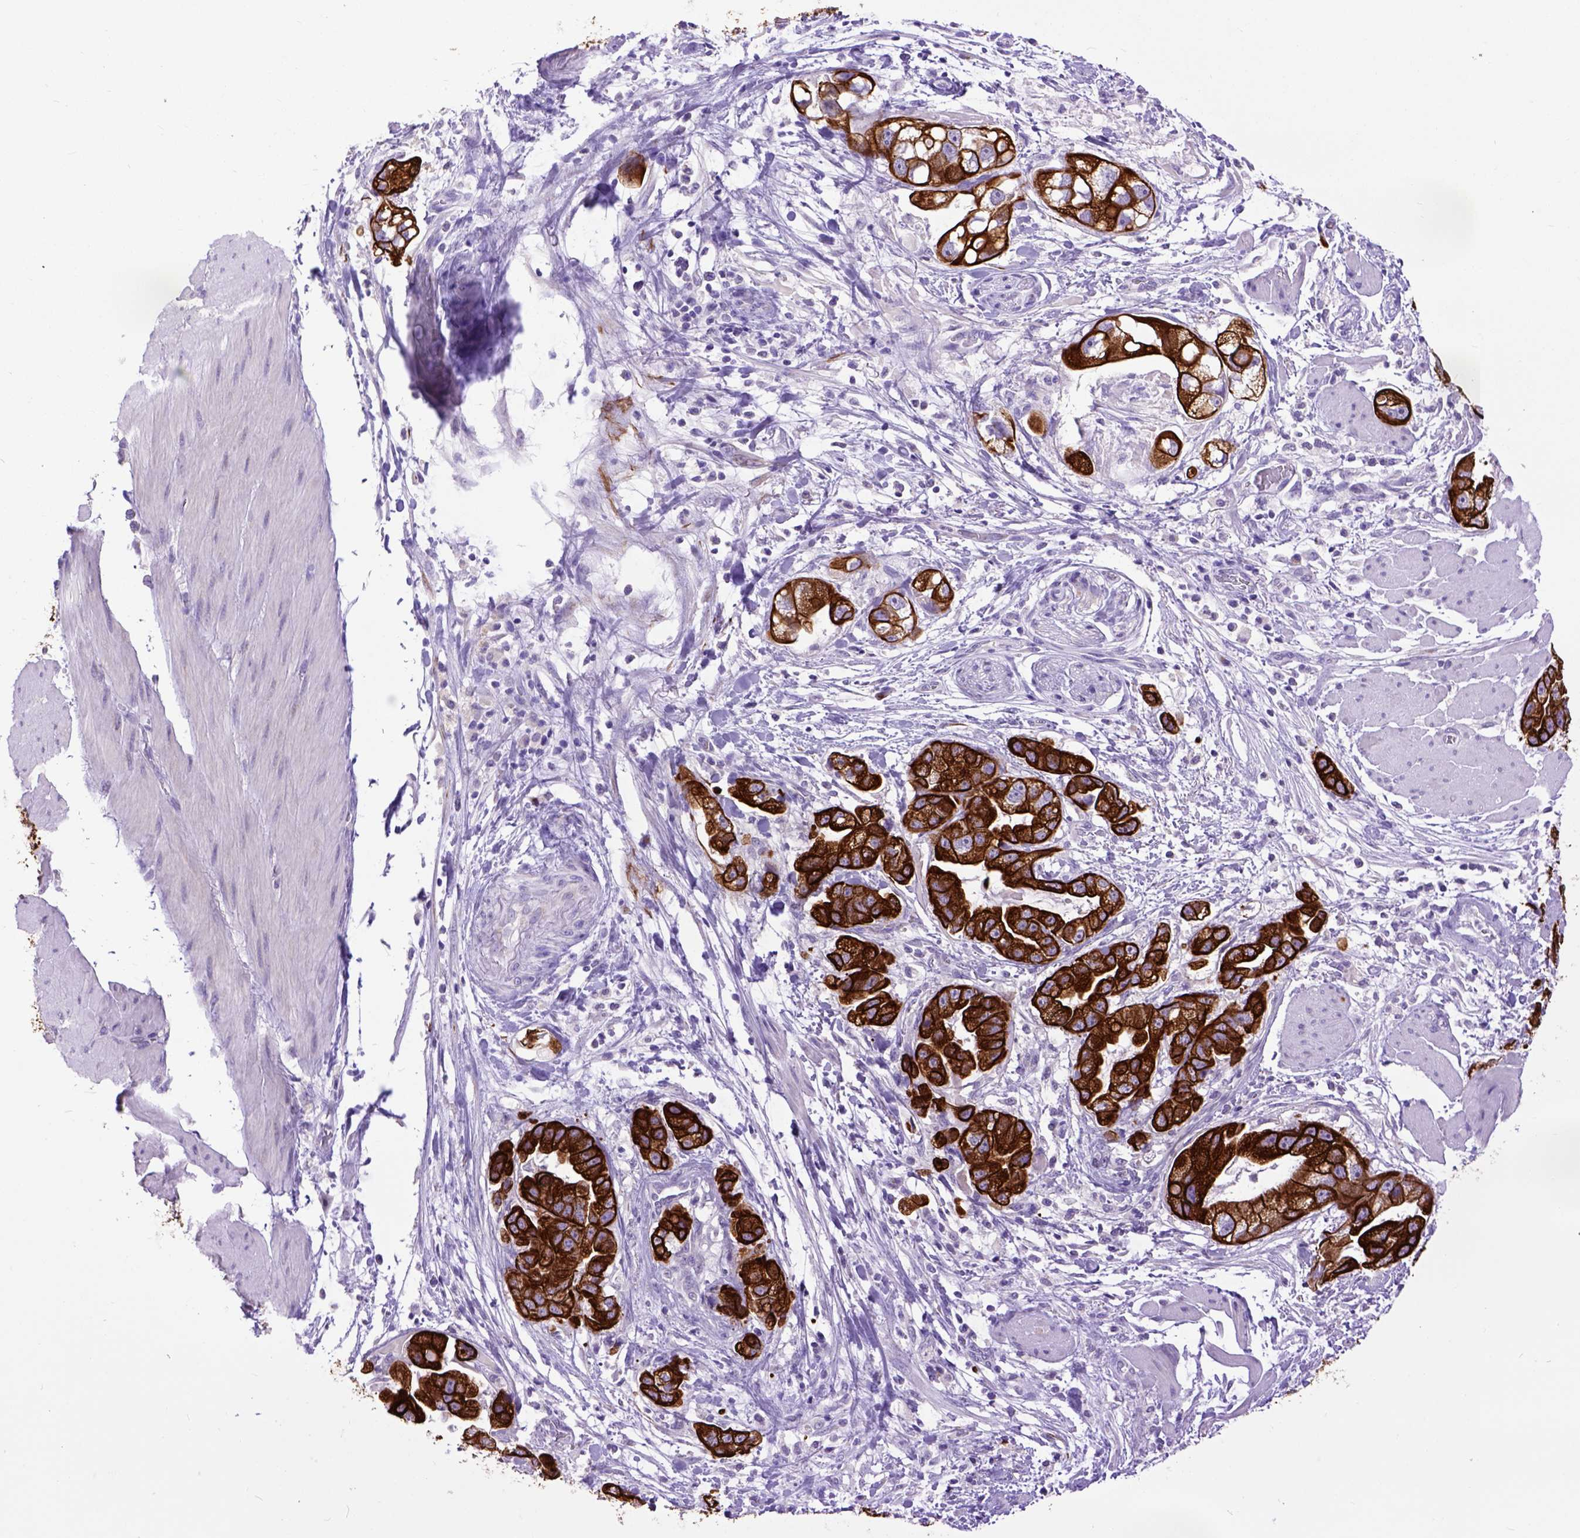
{"staining": {"intensity": "strong", "quantity": ">75%", "location": "cytoplasmic/membranous"}, "tissue": "stomach cancer", "cell_type": "Tumor cells", "image_type": "cancer", "snomed": [{"axis": "morphology", "description": "Adenocarcinoma, NOS"}, {"axis": "topography", "description": "Stomach"}], "caption": "Immunohistochemistry of human stomach cancer shows high levels of strong cytoplasmic/membranous staining in approximately >75% of tumor cells. The staining is performed using DAB brown chromogen to label protein expression. The nuclei are counter-stained blue using hematoxylin.", "gene": "RAB25", "patient": {"sex": "male", "age": 59}}